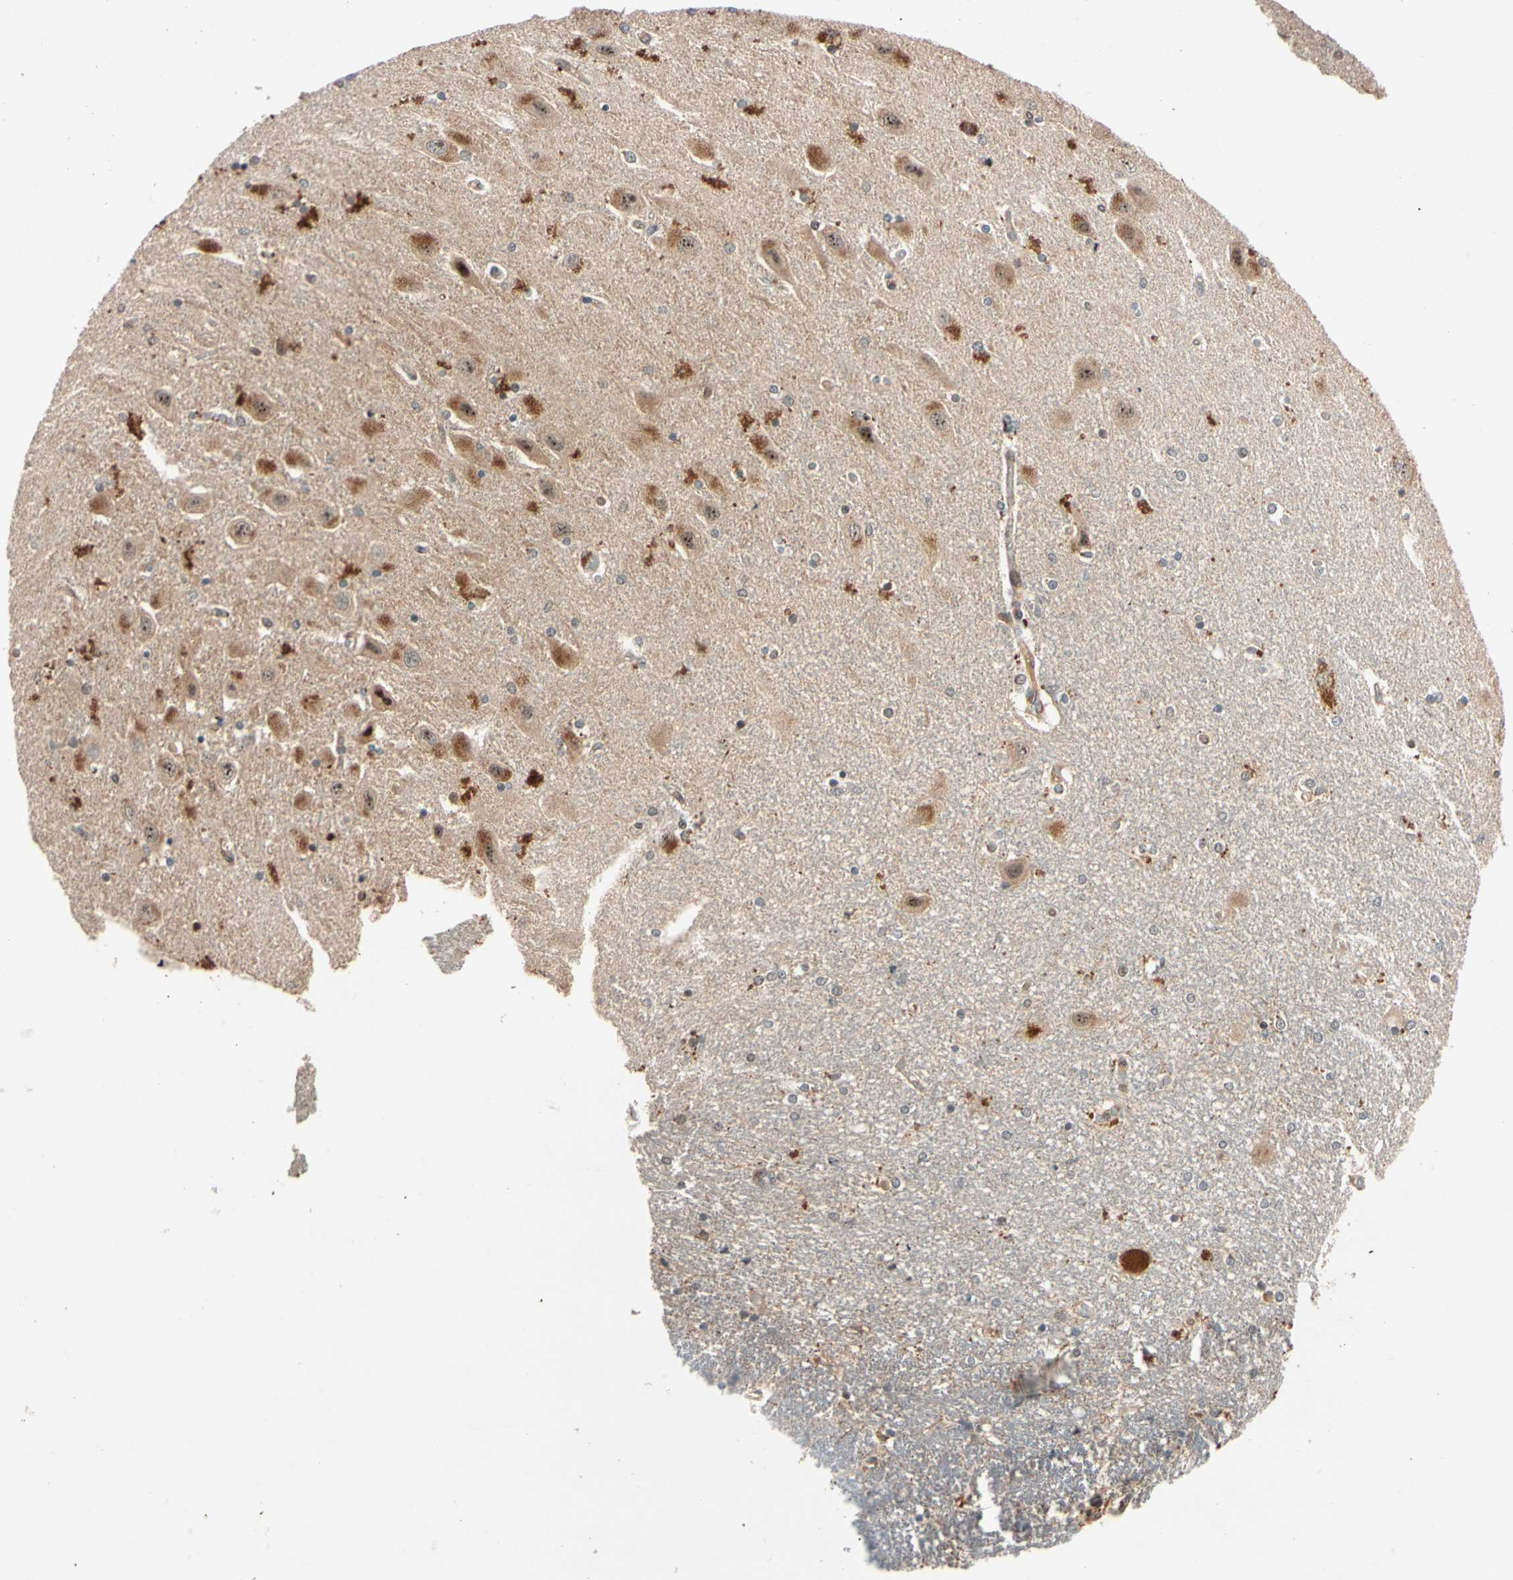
{"staining": {"intensity": "weak", "quantity": "25%-75%", "location": "cytoplasmic/membranous"}, "tissue": "hippocampus", "cell_type": "Glial cells", "image_type": "normal", "snomed": [{"axis": "morphology", "description": "Normal tissue, NOS"}, {"axis": "topography", "description": "Hippocampus"}], "caption": "The image shows staining of benign hippocampus, revealing weak cytoplasmic/membranous protein expression (brown color) within glial cells. The staining was performed using DAB to visualize the protein expression in brown, while the nuclei were stained in blue with hematoxylin (Magnification: 20x).", "gene": "ACSL5", "patient": {"sex": "female", "age": 54}}